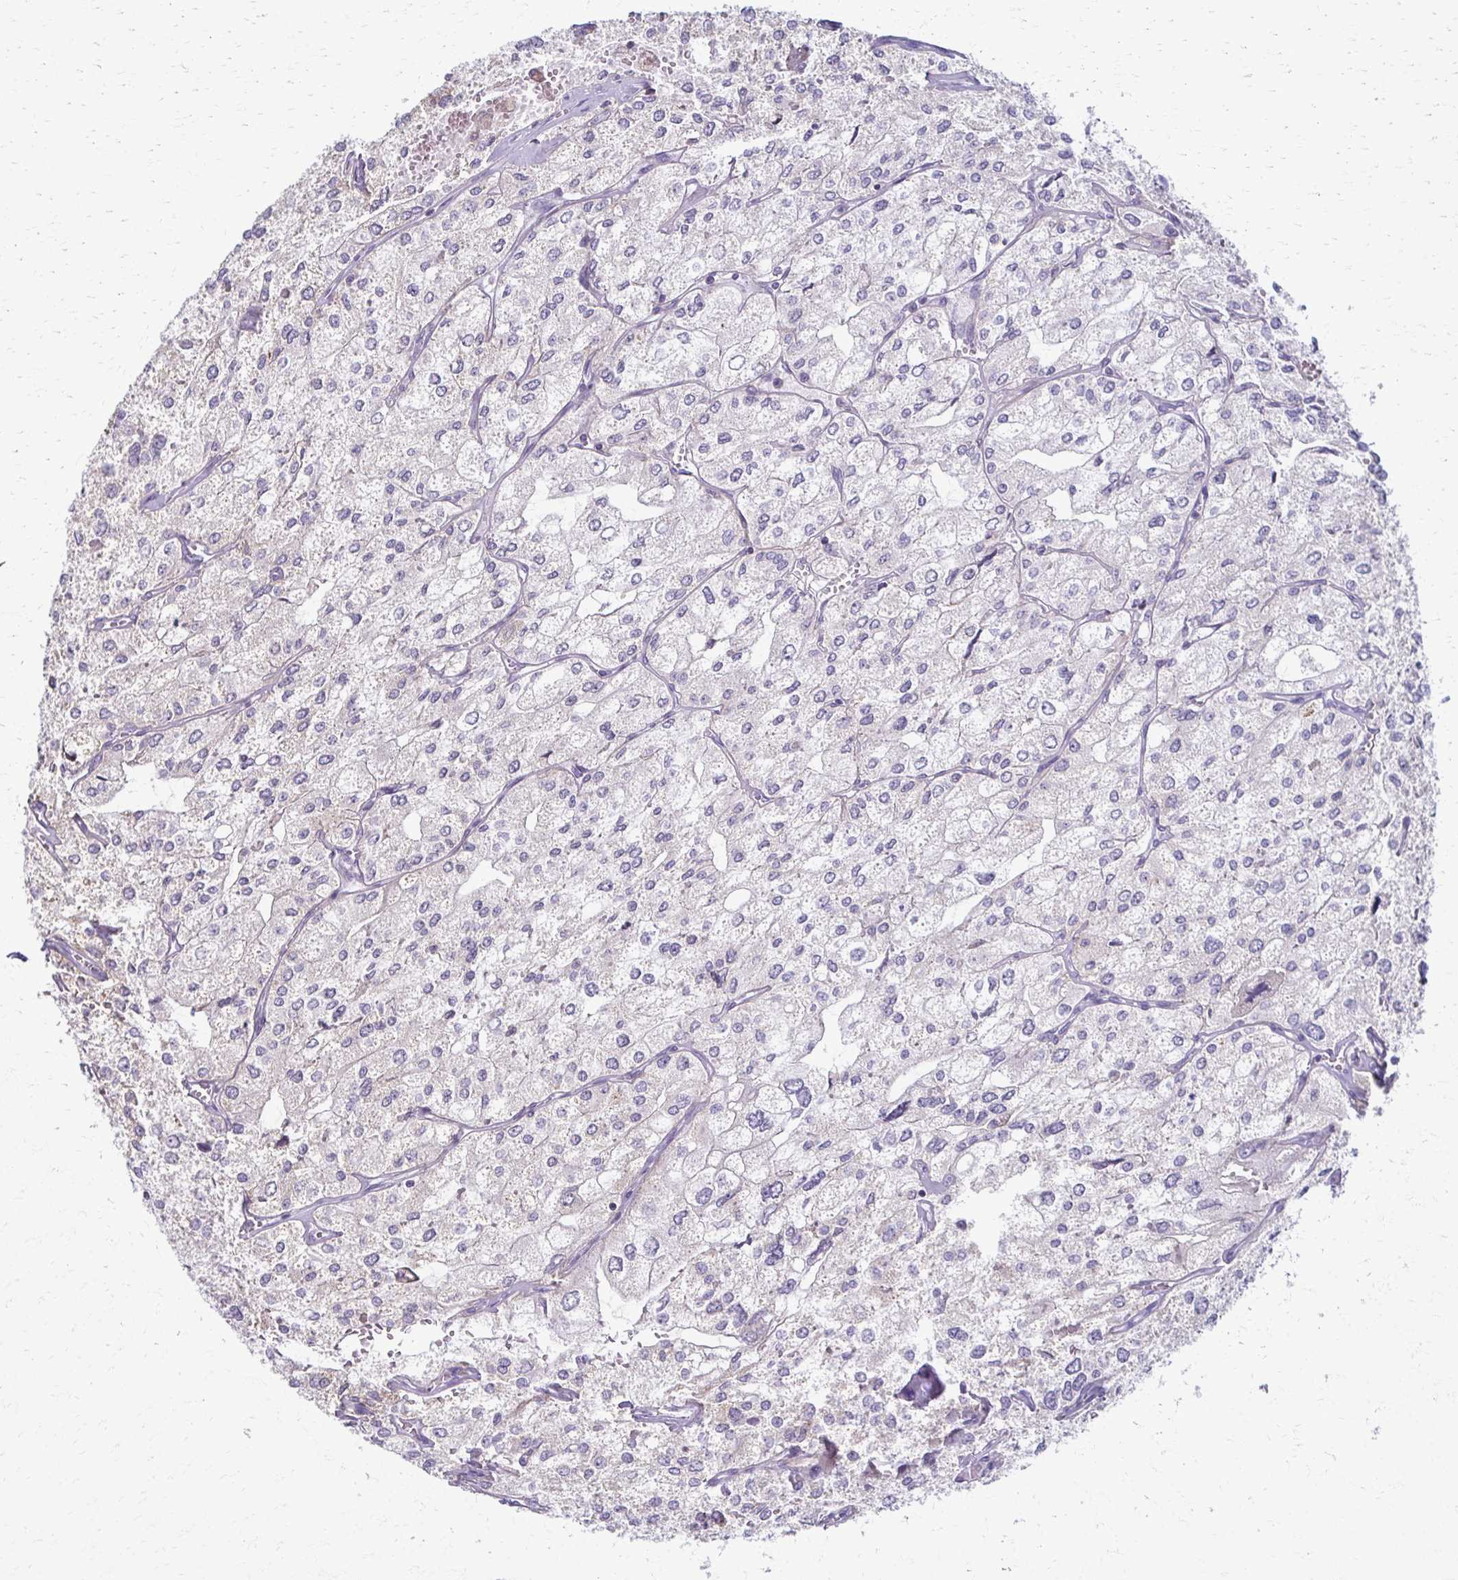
{"staining": {"intensity": "negative", "quantity": "none", "location": "none"}, "tissue": "renal cancer", "cell_type": "Tumor cells", "image_type": "cancer", "snomed": [{"axis": "morphology", "description": "Adenocarcinoma, NOS"}, {"axis": "topography", "description": "Kidney"}], "caption": "Tumor cells are negative for brown protein staining in renal adenocarcinoma.", "gene": "FCGR2B", "patient": {"sex": "female", "age": 70}}